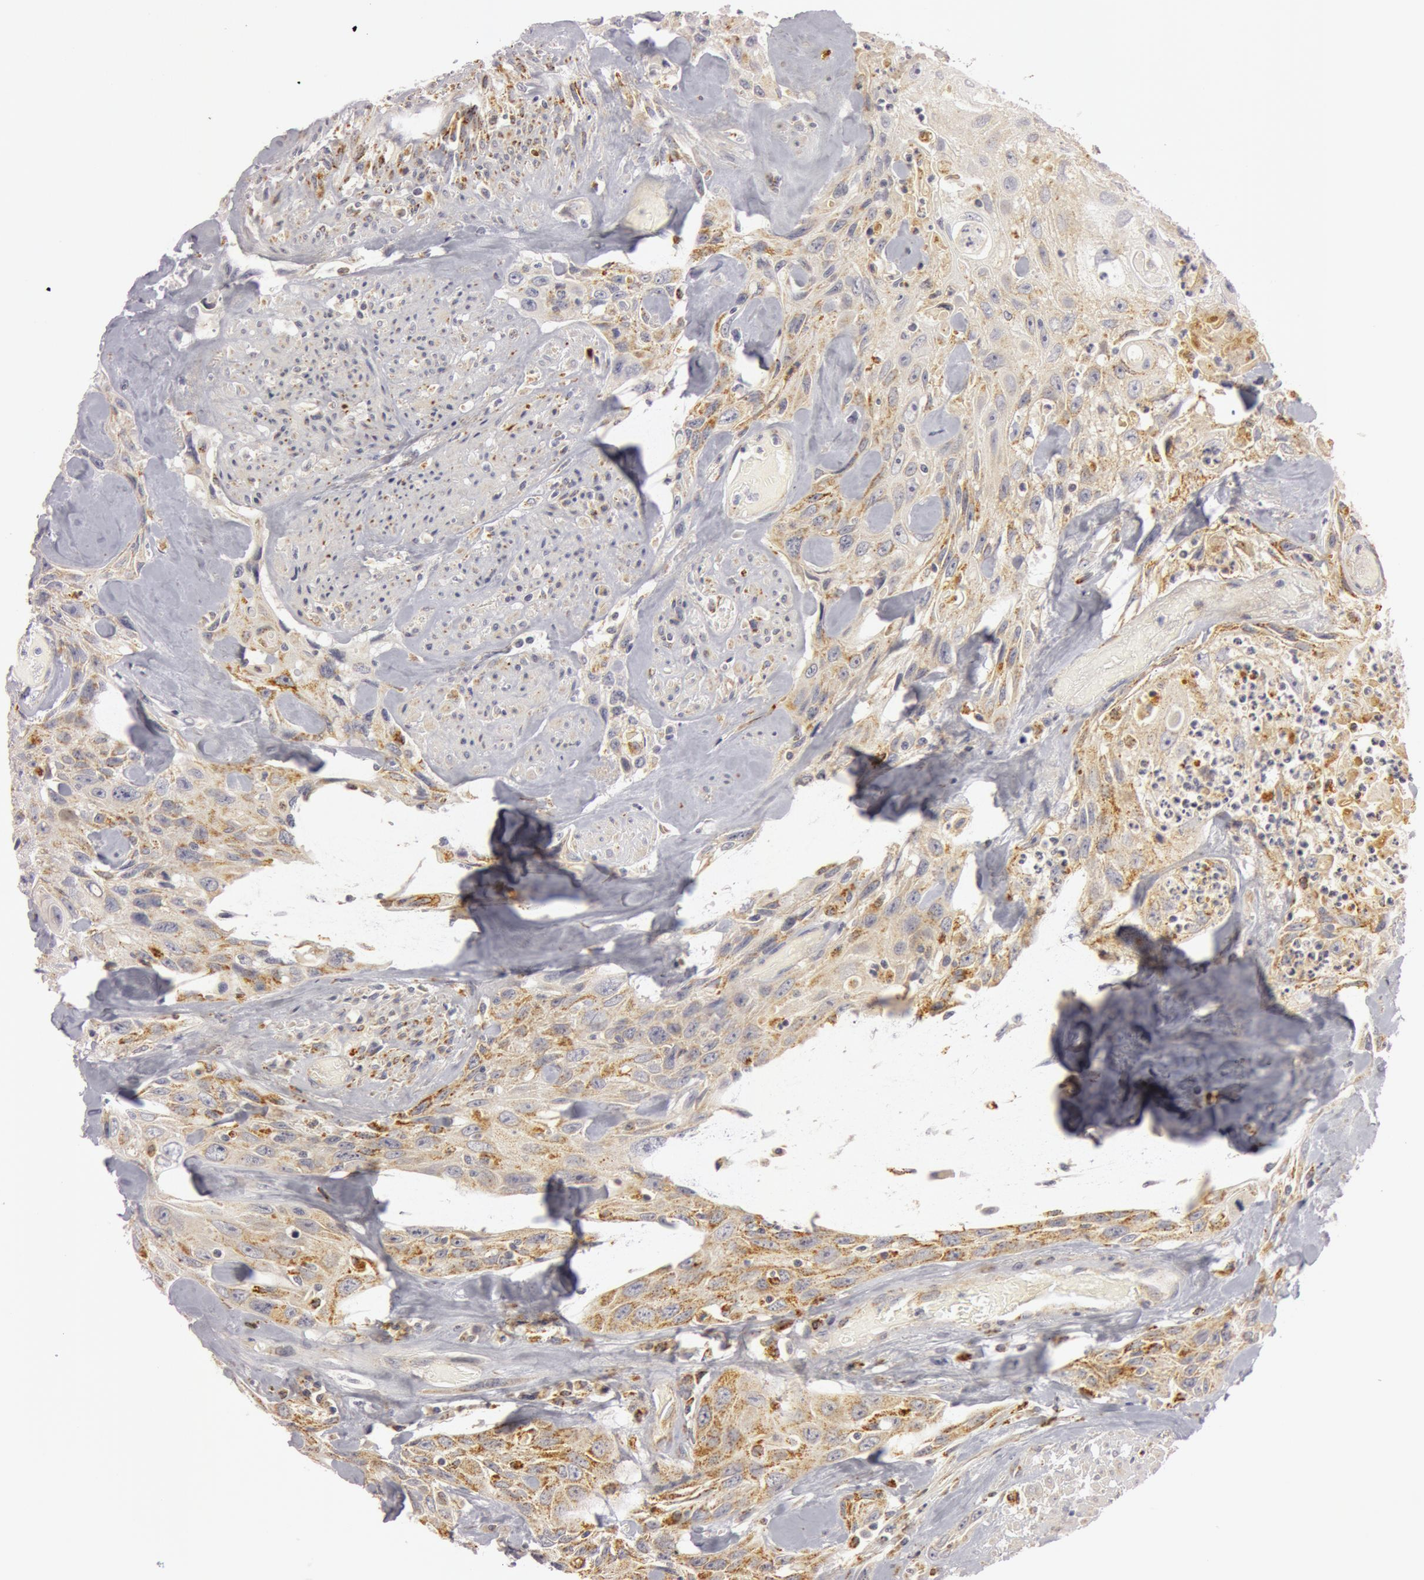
{"staining": {"intensity": "moderate", "quantity": "25%-75%", "location": "cytoplasmic/membranous"}, "tissue": "urothelial cancer", "cell_type": "Tumor cells", "image_type": "cancer", "snomed": [{"axis": "morphology", "description": "Urothelial carcinoma, High grade"}, {"axis": "topography", "description": "Urinary bladder"}], "caption": "A medium amount of moderate cytoplasmic/membranous staining is identified in about 25%-75% of tumor cells in urothelial carcinoma (high-grade) tissue.", "gene": "C7", "patient": {"sex": "female", "age": 84}}